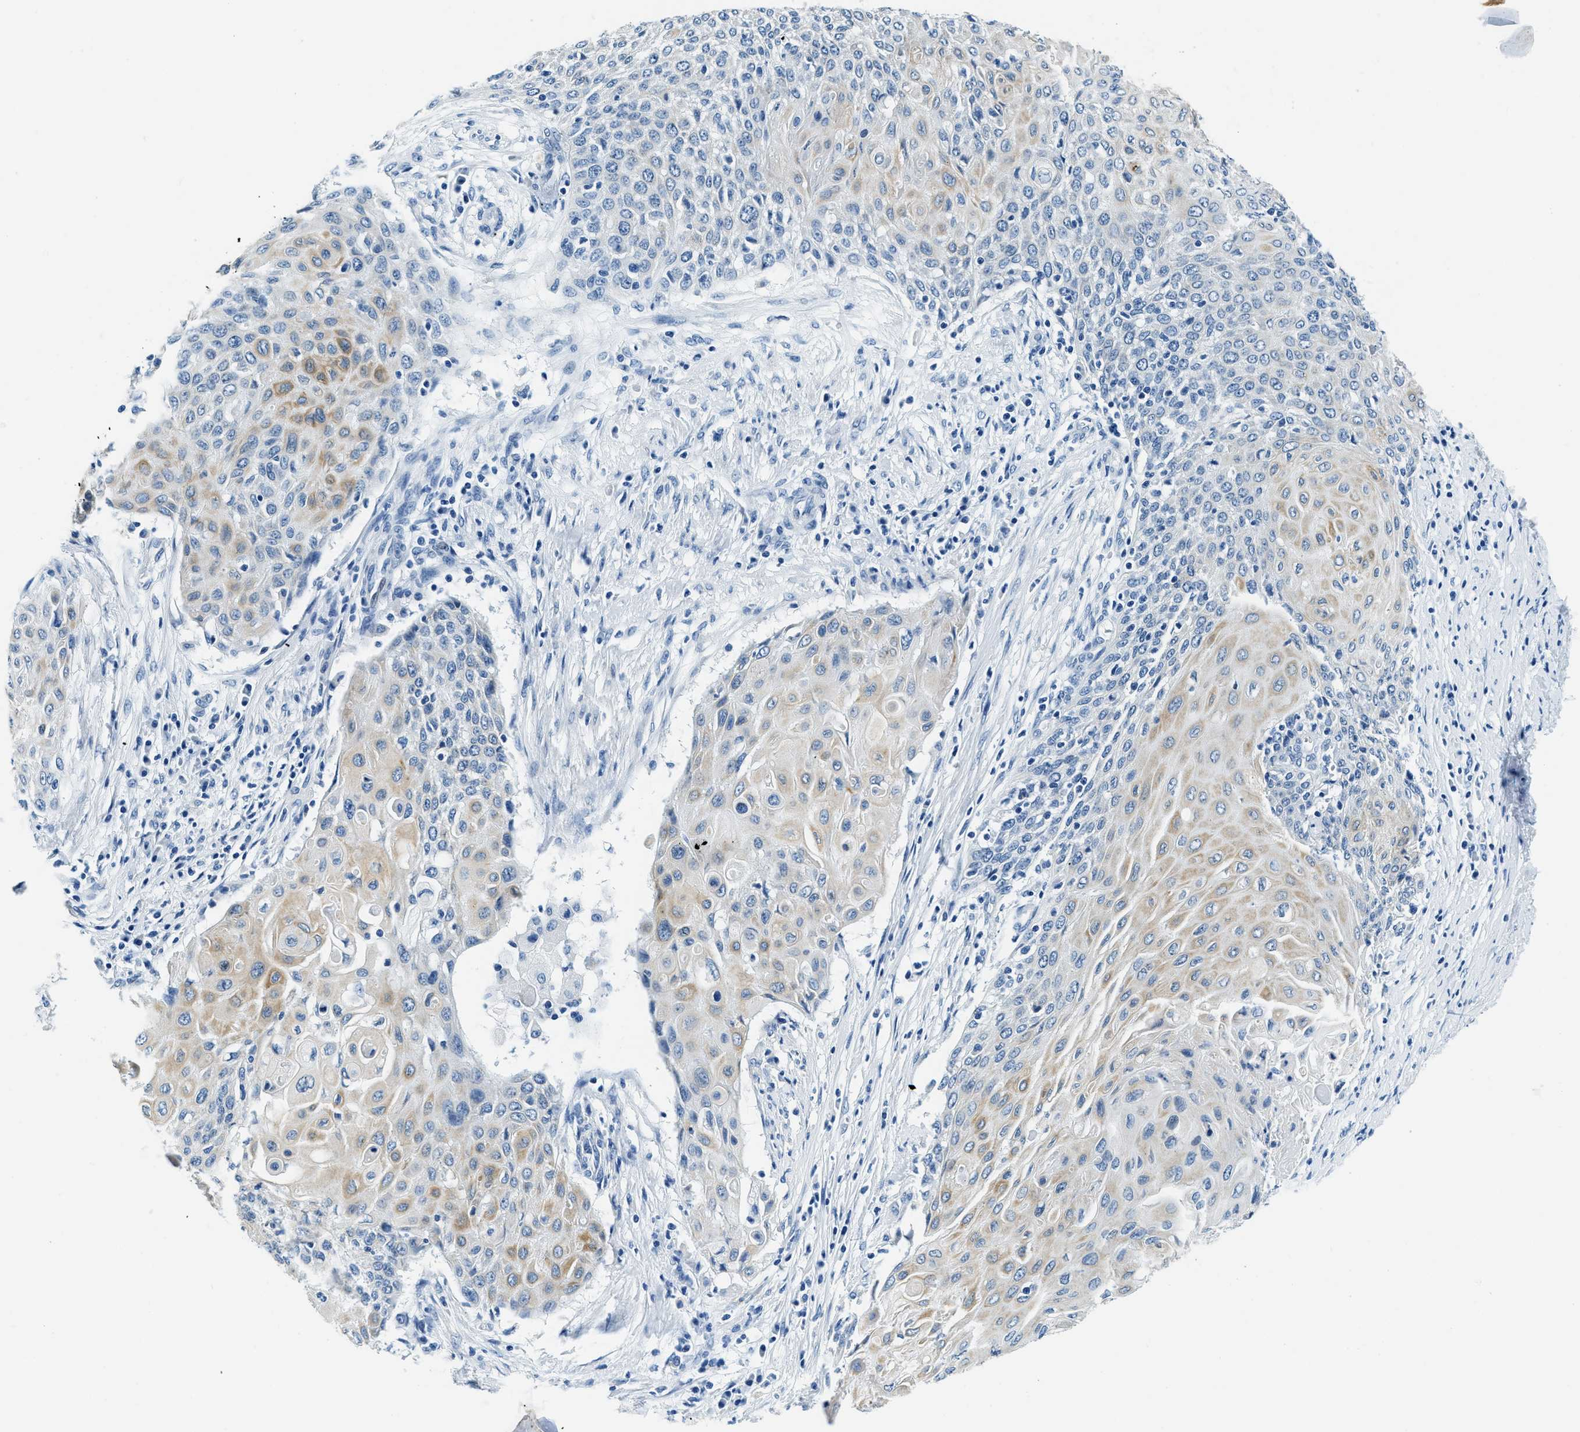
{"staining": {"intensity": "moderate", "quantity": "25%-75%", "location": "cytoplasmic/membranous"}, "tissue": "cervical cancer", "cell_type": "Tumor cells", "image_type": "cancer", "snomed": [{"axis": "morphology", "description": "Squamous cell carcinoma, NOS"}, {"axis": "topography", "description": "Cervix"}], "caption": "The image demonstrates staining of squamous cell carcinoma (cervical), revealing moderate cytoplasmic/membranous protein expression (brown color) within tumor cells. The staining was performed using DAB to visualize the protein expression in brown, while the nuclei were stained in blue with hematoxylin (Magnification: 20x).", "gene": "UBAC2", "patient": {"sex": "female", "age": 39}}